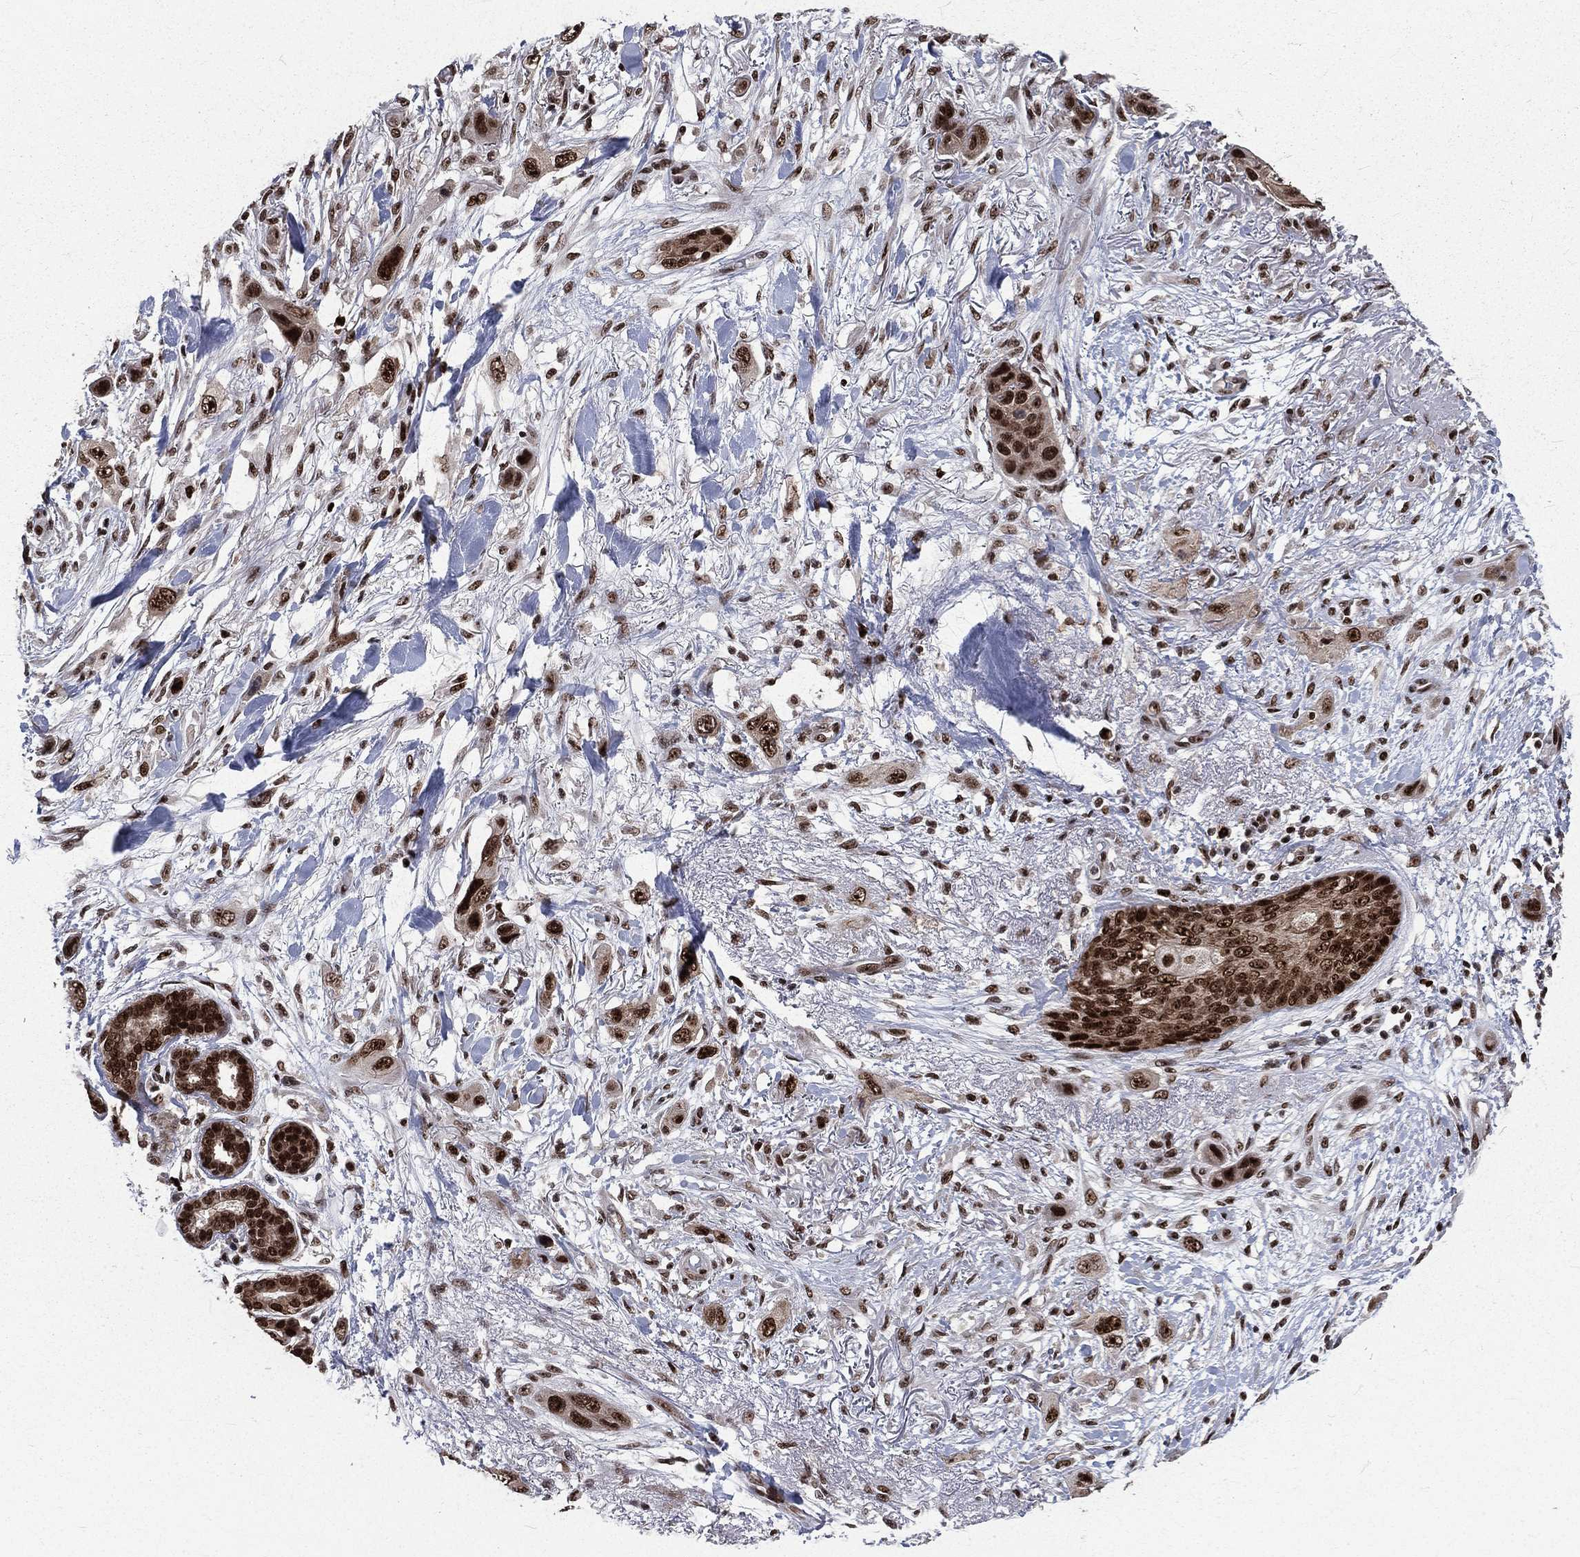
{"staining": {"intensity": "strong", "quantity": ">75%", "location": "nuclear"}, "tissue": "skin cancer", "cell_type": "Tumor cells", "image_type": "cancer", "snomed": [{"axis": "morphology", "description": "Squamous cell carcinoma, NOS"}, {"axis": "topography", "description": "Skin"}], "caption": "Strong nuclear positivity for a protein is identified in about >75% of tumor cells of squamous cell carcinoma (skin) using IHC.", "gene": "POLB", "patient": {"sex": "male", "age": 79}}